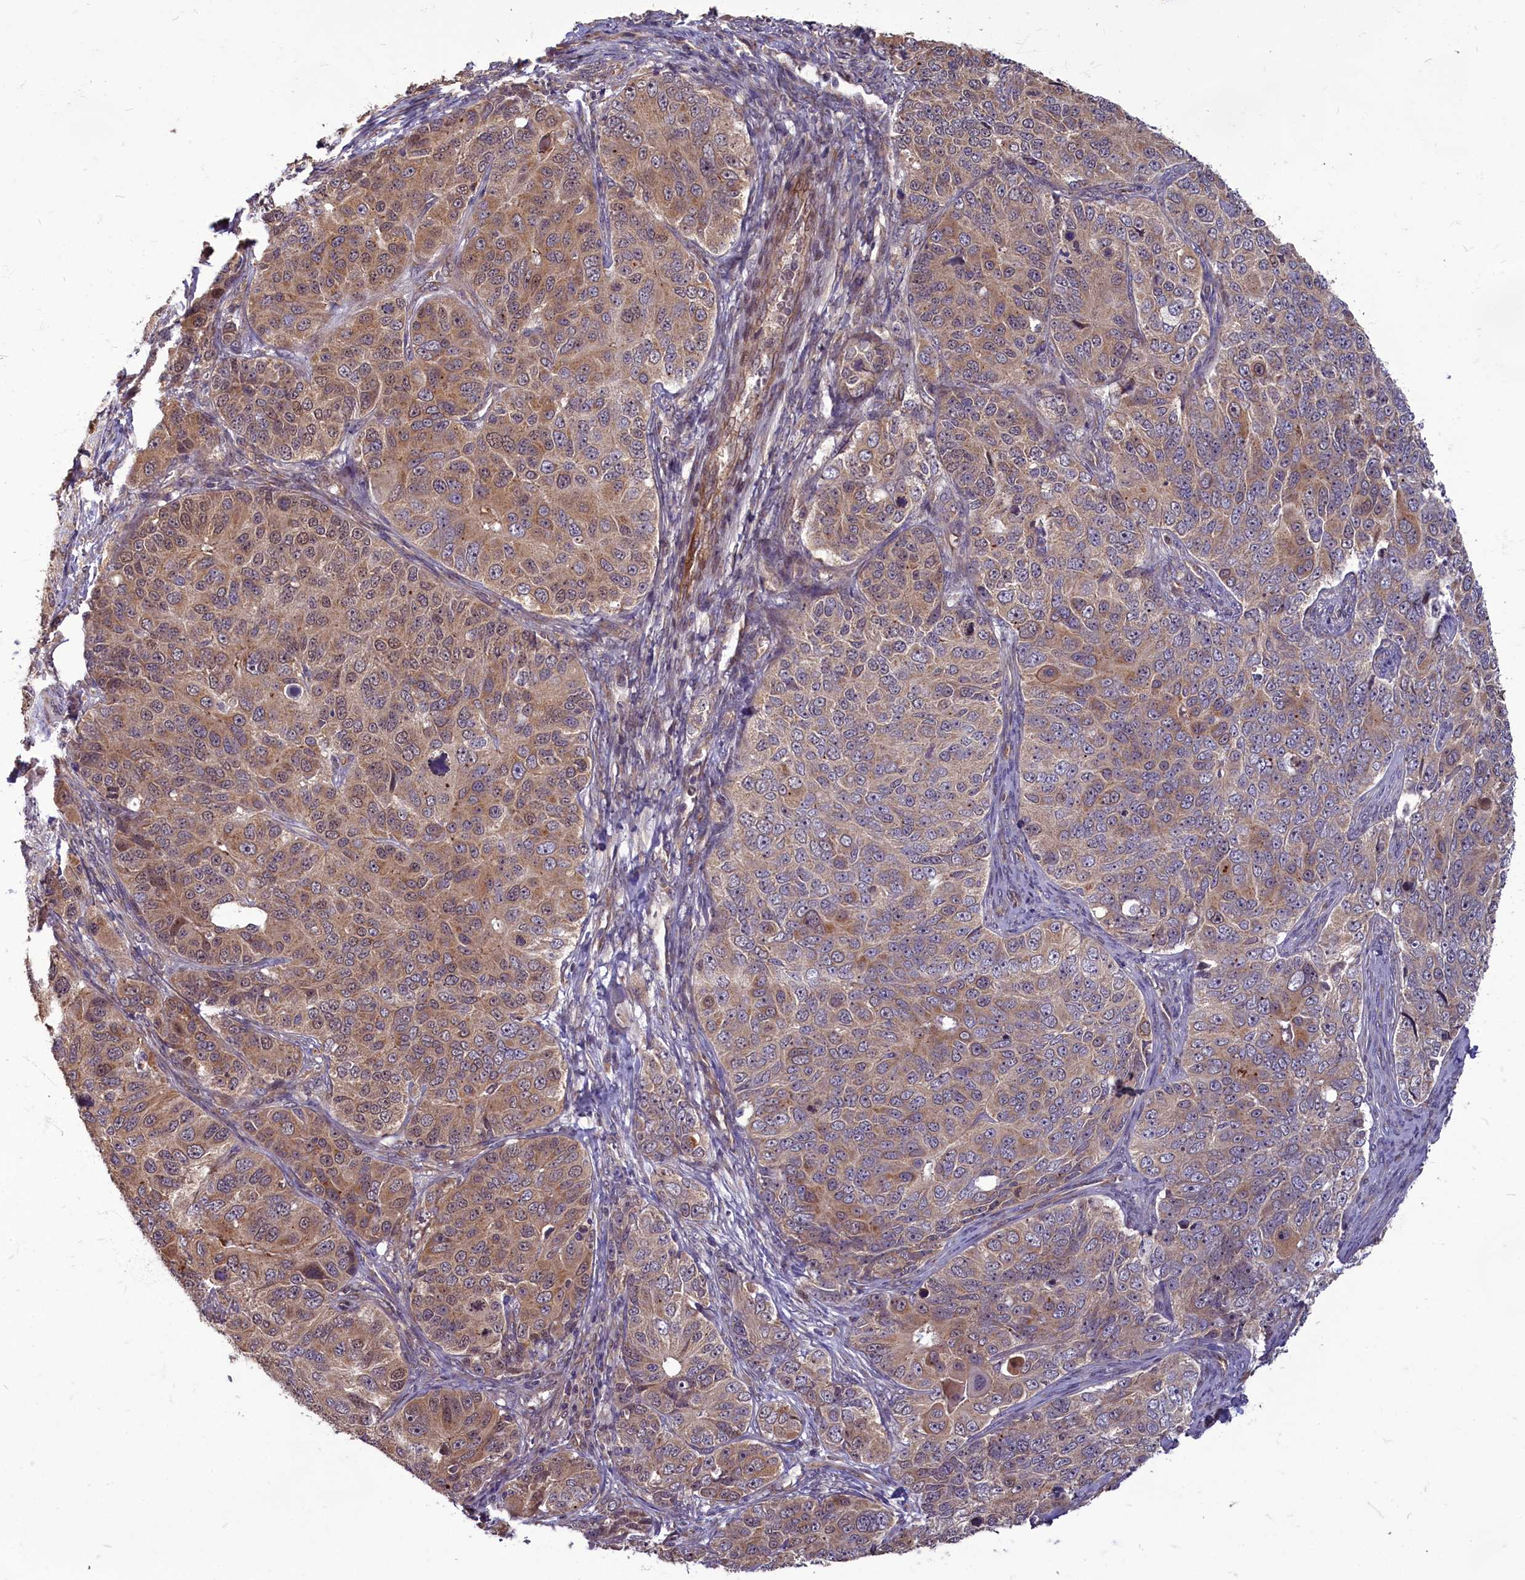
{"staining": {"intensity": "moderate", "quantity": ">75%", "location": "cytoplasmic/membranous,nuclear"}, "tissue": "ovarian cancer", "cell_type": "Tumor cells", "image_type": "cancer", "snomed": [{"axis": "morphology", "description": "Carcinoma, endometroid"}, {"axis": "topography", "description": "Ovary"}], "caption": "A brown stain shows moderate cytoplasmic/membranous and nuclear positivity of a protein in human ovarian endometroid carcinoma tumor cells.", "gene": "MYCBP", "patient": {"sex": "female", "age": 51}}